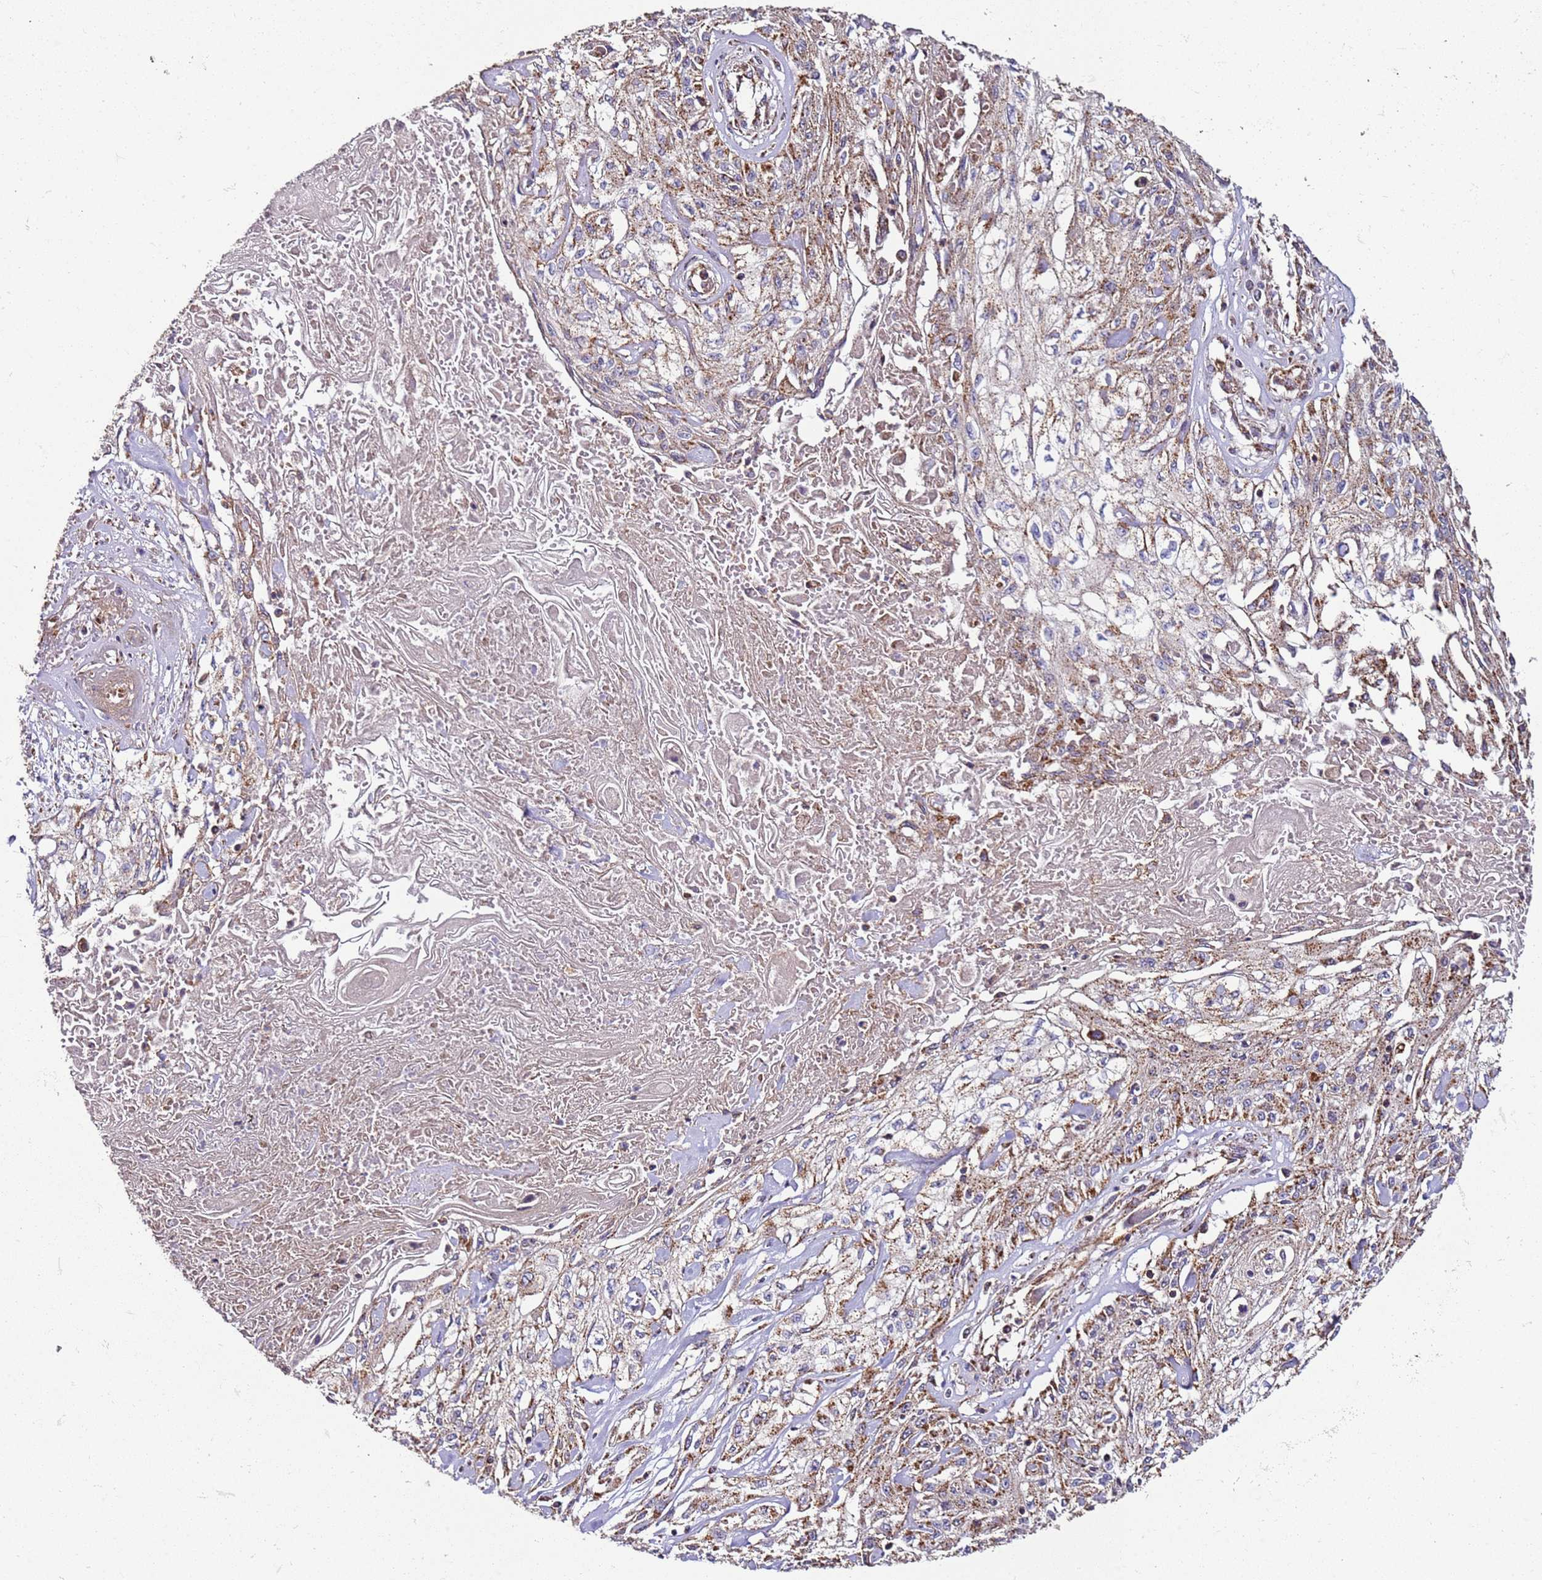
{"staining": {"intensity": "moderate", "quantity": ">75%", "location": "cytoplasmic/membranous"}, "tissue": "skin cancer", "cell_type": "Tumor cells", "image_type": "cancer", "snomed": [{"axis": "morphology", "description": "Squamous cell carcinoma, NOS"}, {"axis": "morphology", "description": "Squamous cell carcinoma, metastatic, NOS"}, {"axis": "topography", "description": "Skin"}, {"axis": "topography", "description": "Lymph node"}], "caption": "DAB immunohistochemical staining of human skin cancer (squamous cell carcinoma) demonstrates moderate cytoplasmic/membranous protein staining in approximately >75% of tumor cells.", "gene": "RMND5A", "patient": {"sex": "male", "age": 75}}